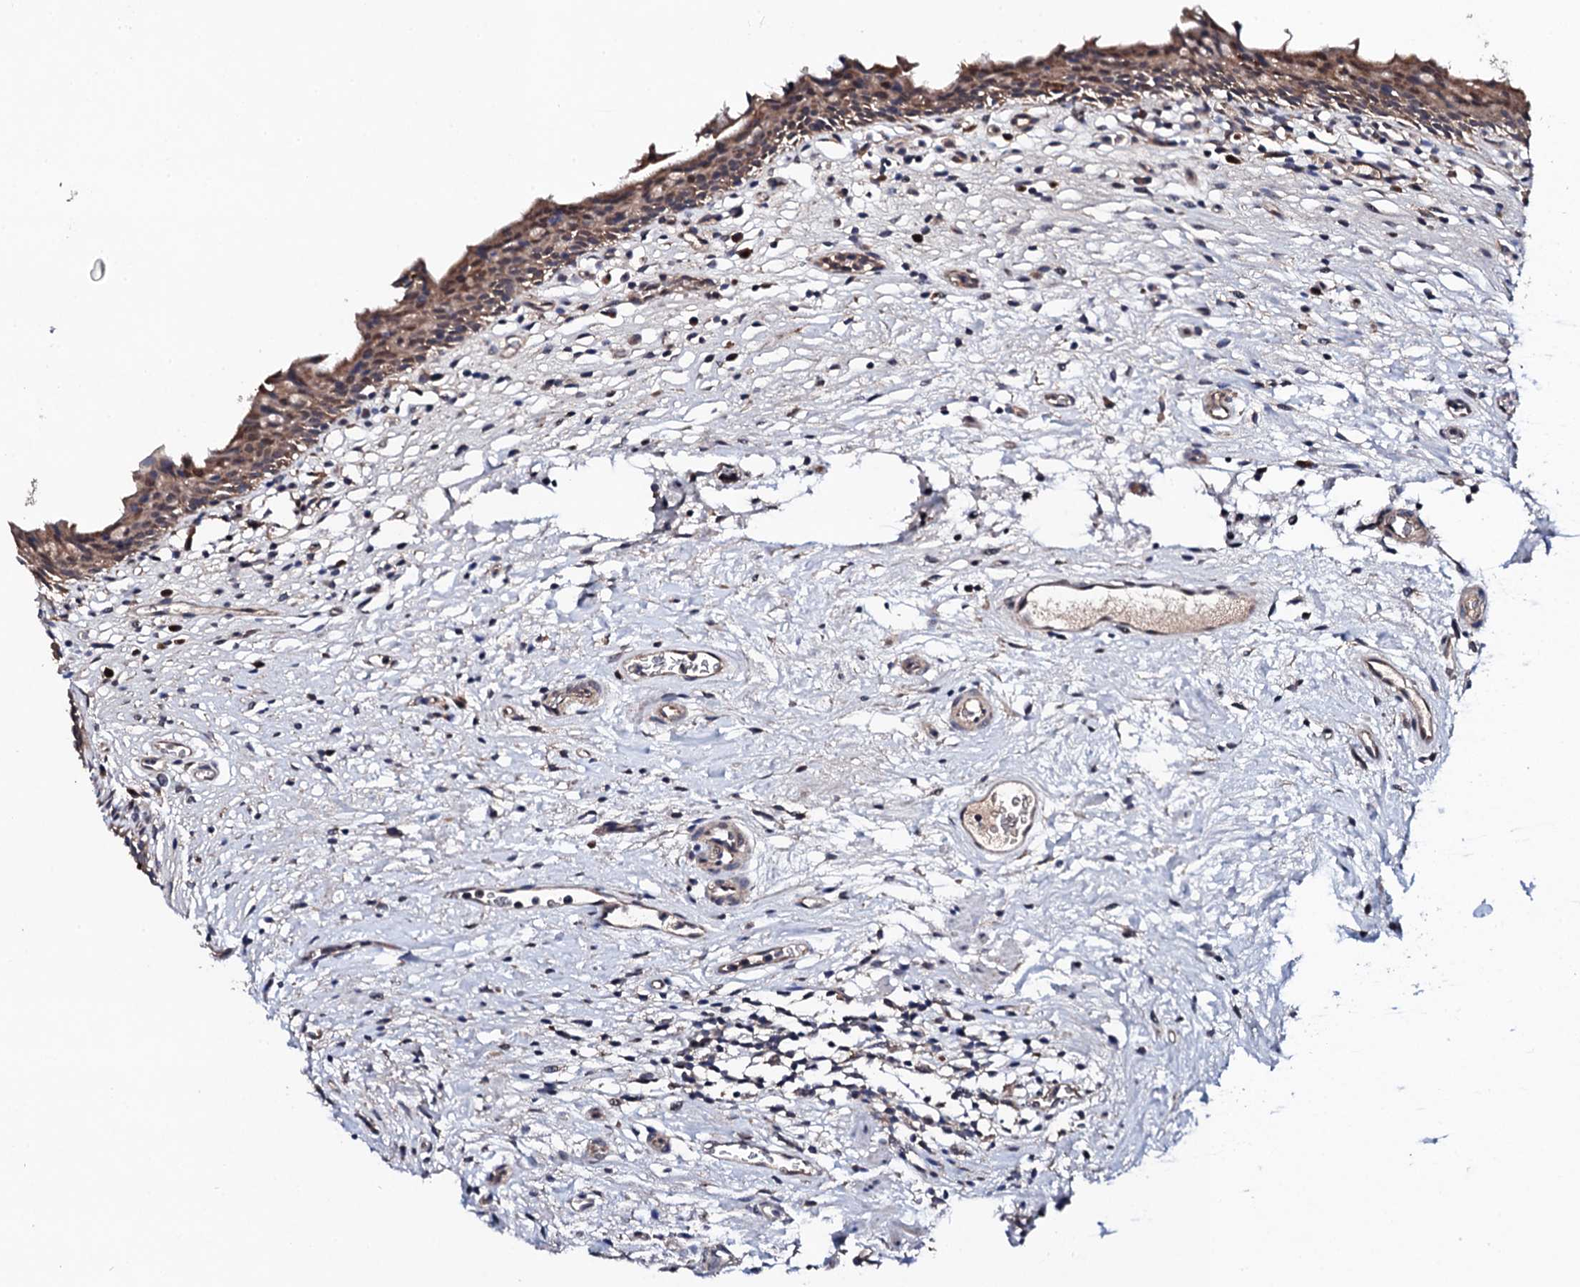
{"staining": {"intensity": "strong", "quantity": "<25%", "location": "cytoplasmic/membranous"}, "tissue": "urinary bladder", "cell_type": "Urothelial cells", "image_type": "normal", "snomed": [{"axis": "morphology", "description": "Normal tissue, NOS"}, {"axis": "morphology", "description": "Inflammation, NOS"}, {"axis": "topography", "description": "Urinary bladder"}], "caption": "Urinary bladder stained with DAB (3,3'-diaminobenzidine) IHC shows medium levels of strong cytoplasmic/membranous positivity in about <25% of urothelial cells.", "gene": "IP6K1", "patient": {"sex": "male", "age": 63}}